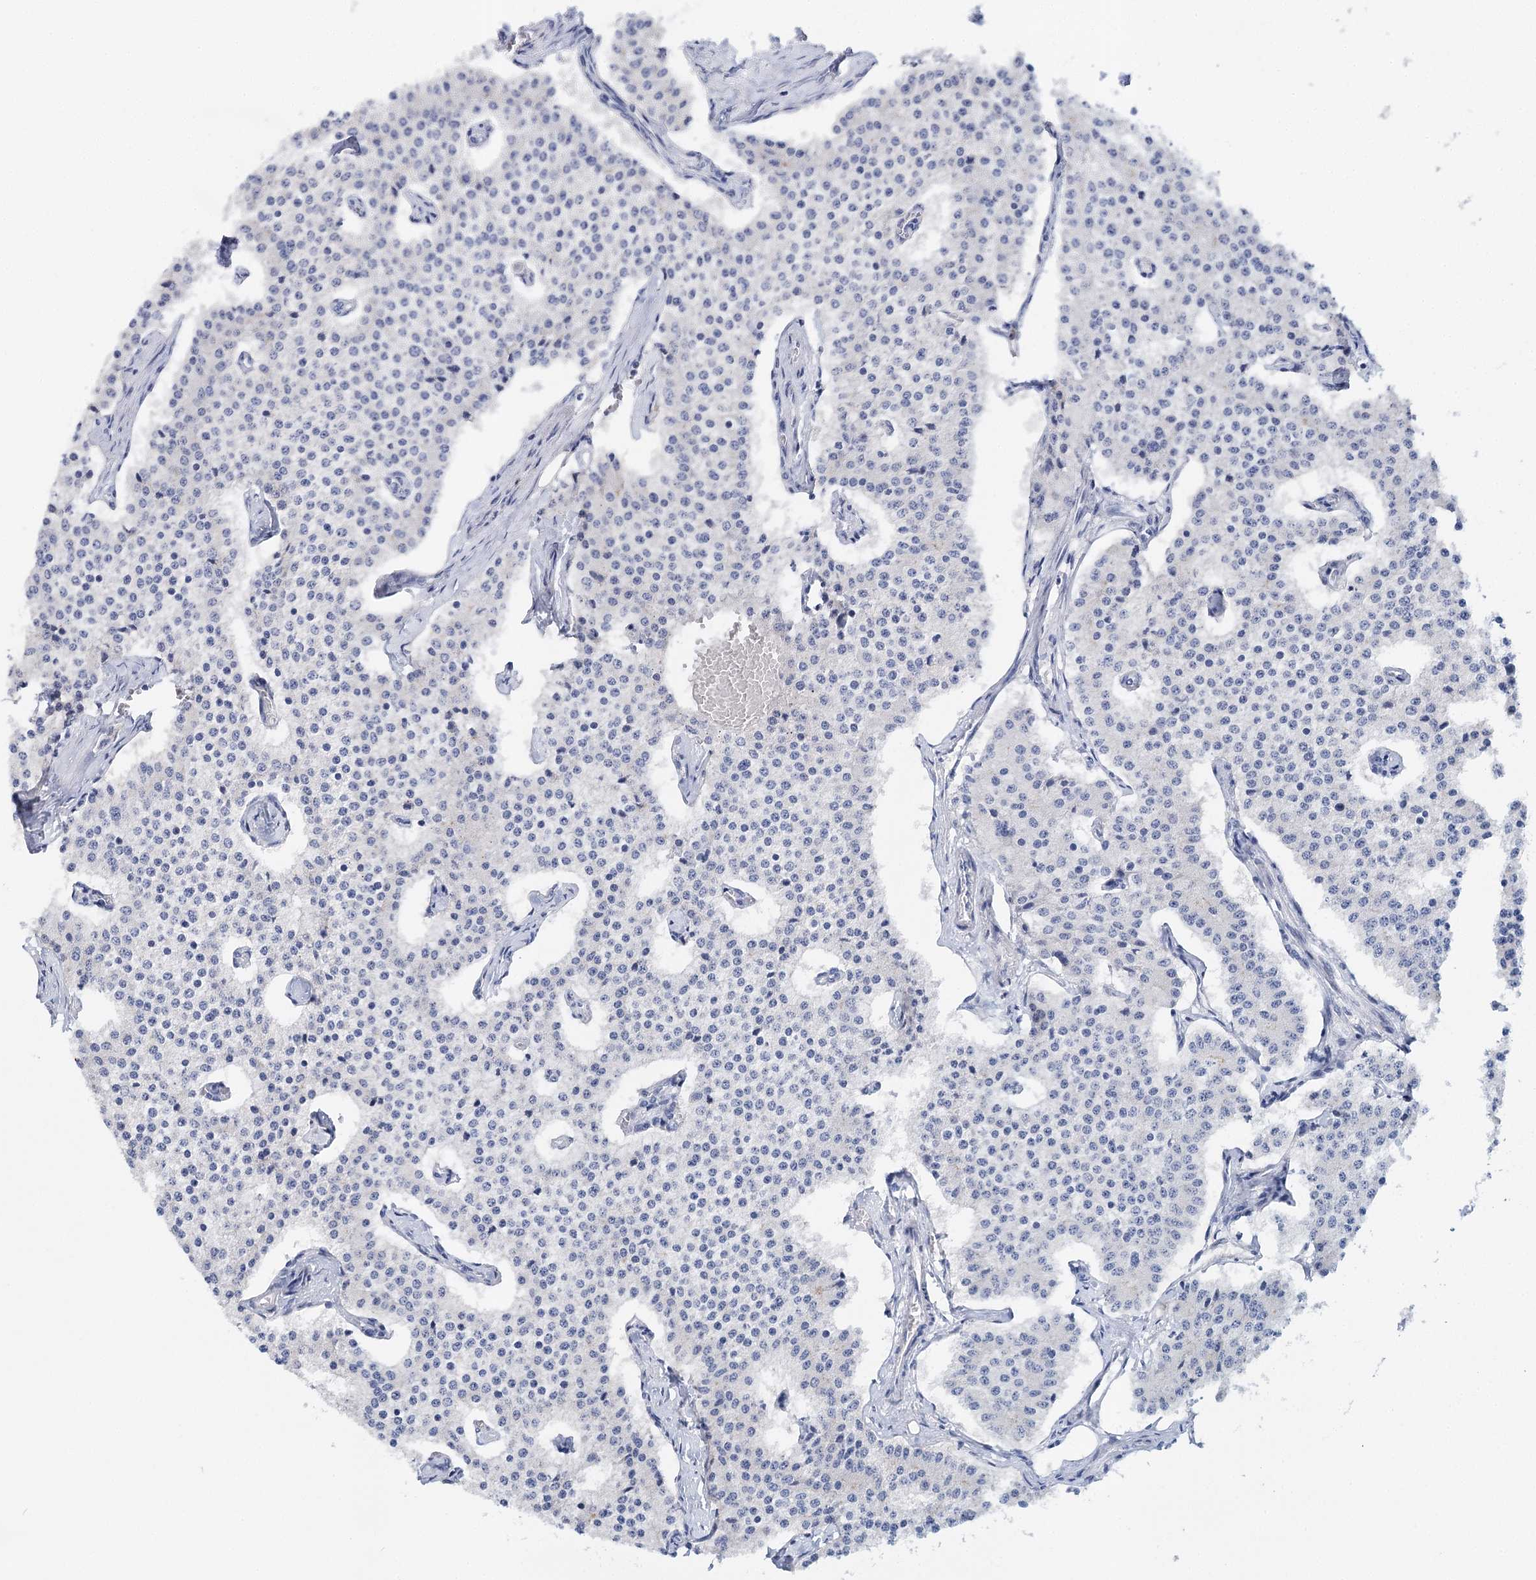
{"staining": {"intensity": "negative", "quantity": "none", "location": "none"}, "tissue": "carcinoid", "cell_type": "Tumor cells", "image_type": "cancer", "snomed": [{"axis": "morphology", "description": "Carcinoid, malignant, NOS"}, {"axis": "topography", "description": "Colon"}], "caption": "Immunohistochemistry (IHC) photomicrograph of neoplastic tissue: human carcinoid stained with DAB reveals no significant protein expression in tumor cells.", "gene": "CEACAM8", "patient": {"sex": "female", "age": 52}}